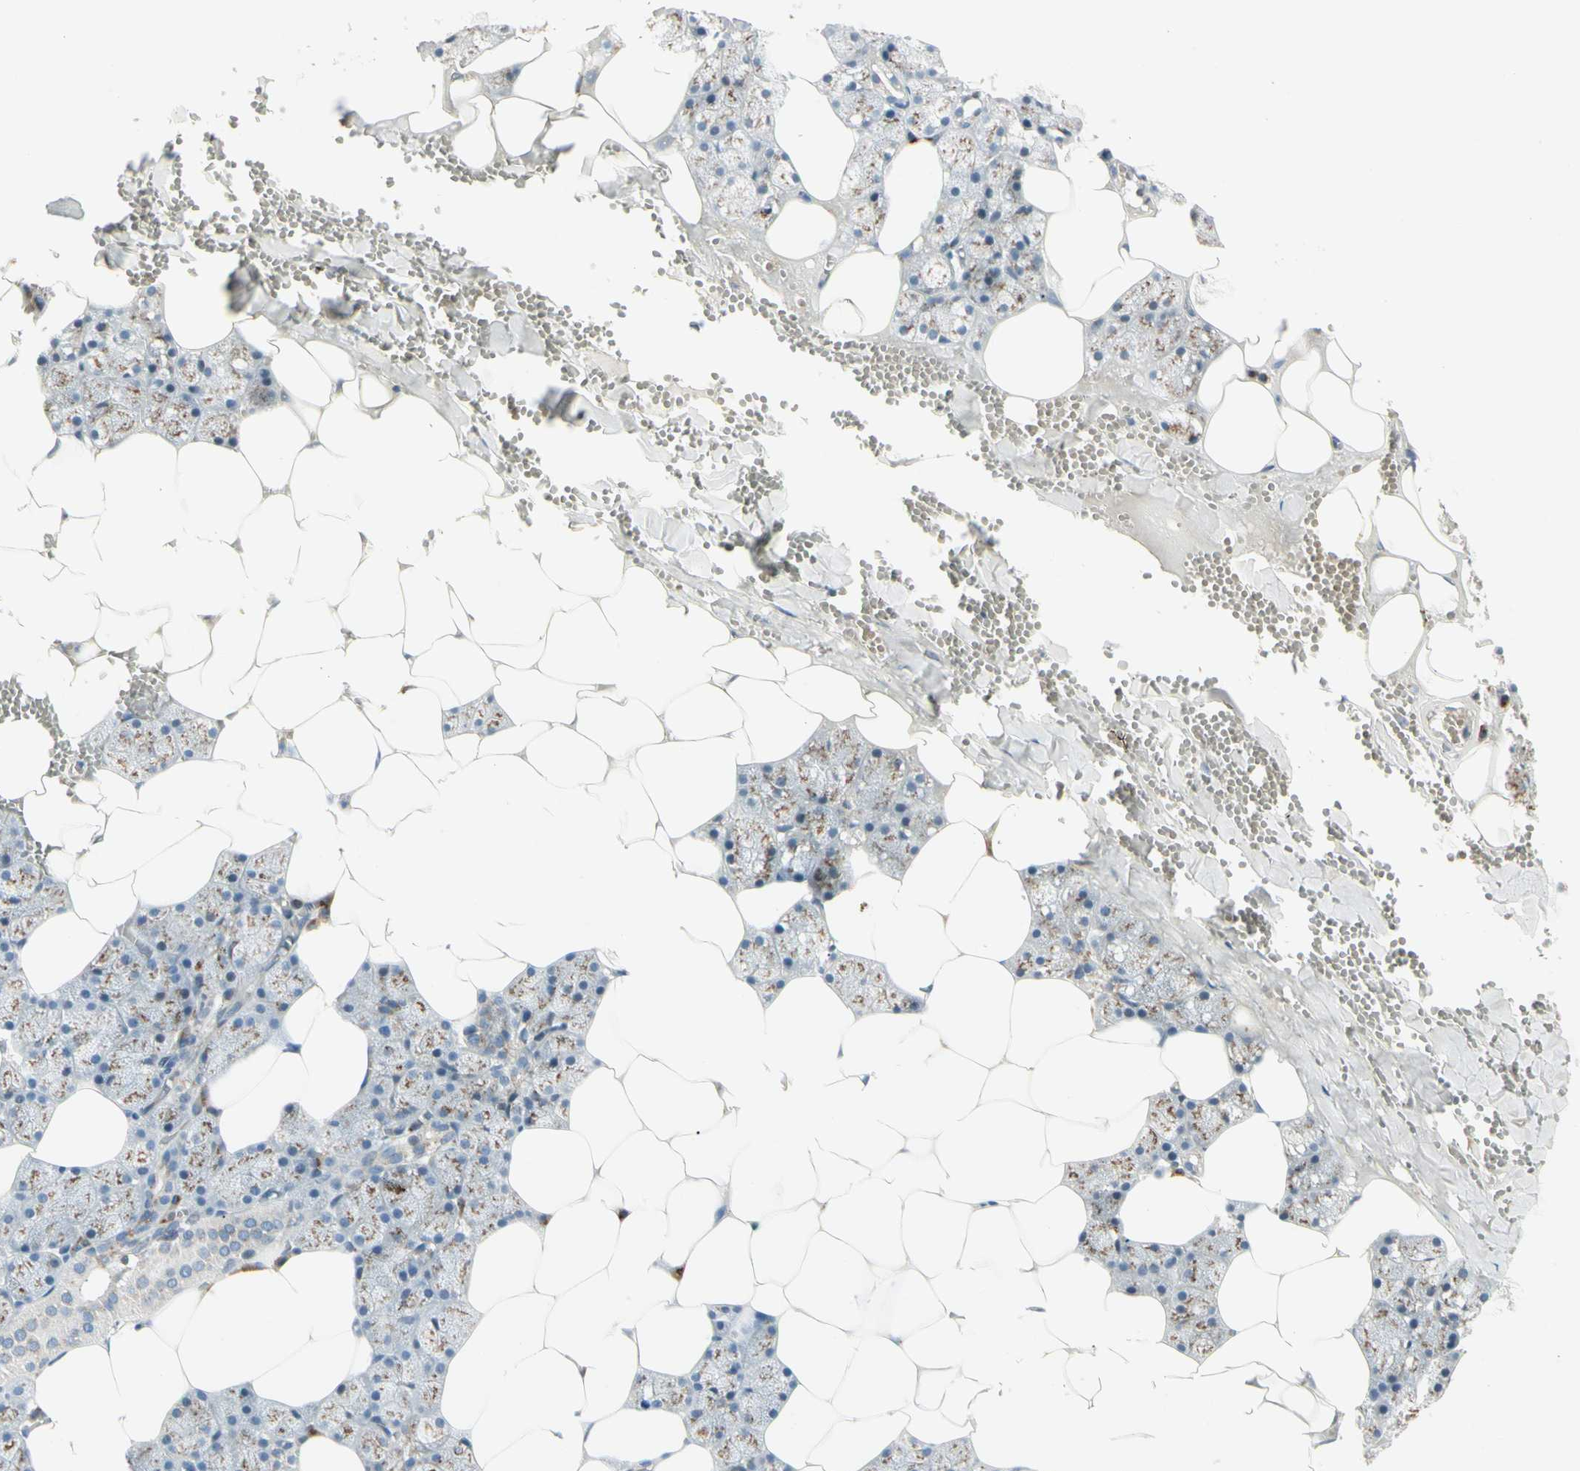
{"staining": {"intensity": "moderate", "quantity": ">75%", "location": "cytoplasmic/membranous"}, "tissue": "salivary gland", "cell_type": "Glandular cells", "image_type": "normal", "snomed": [{"axis": "morphology", "description": "Normal tissue, NOS"}, {"axis": "topography", "description": "Salivary gland"}], "caption": "Immunohistochemical staining of normal human salivary gland exhibits >75% levels of moderate cytoplasmic/membranous protein staining in about >75% of glandular cells.", "gene": "ABCA3", "patient": {"sex": "male", "age": 62}}